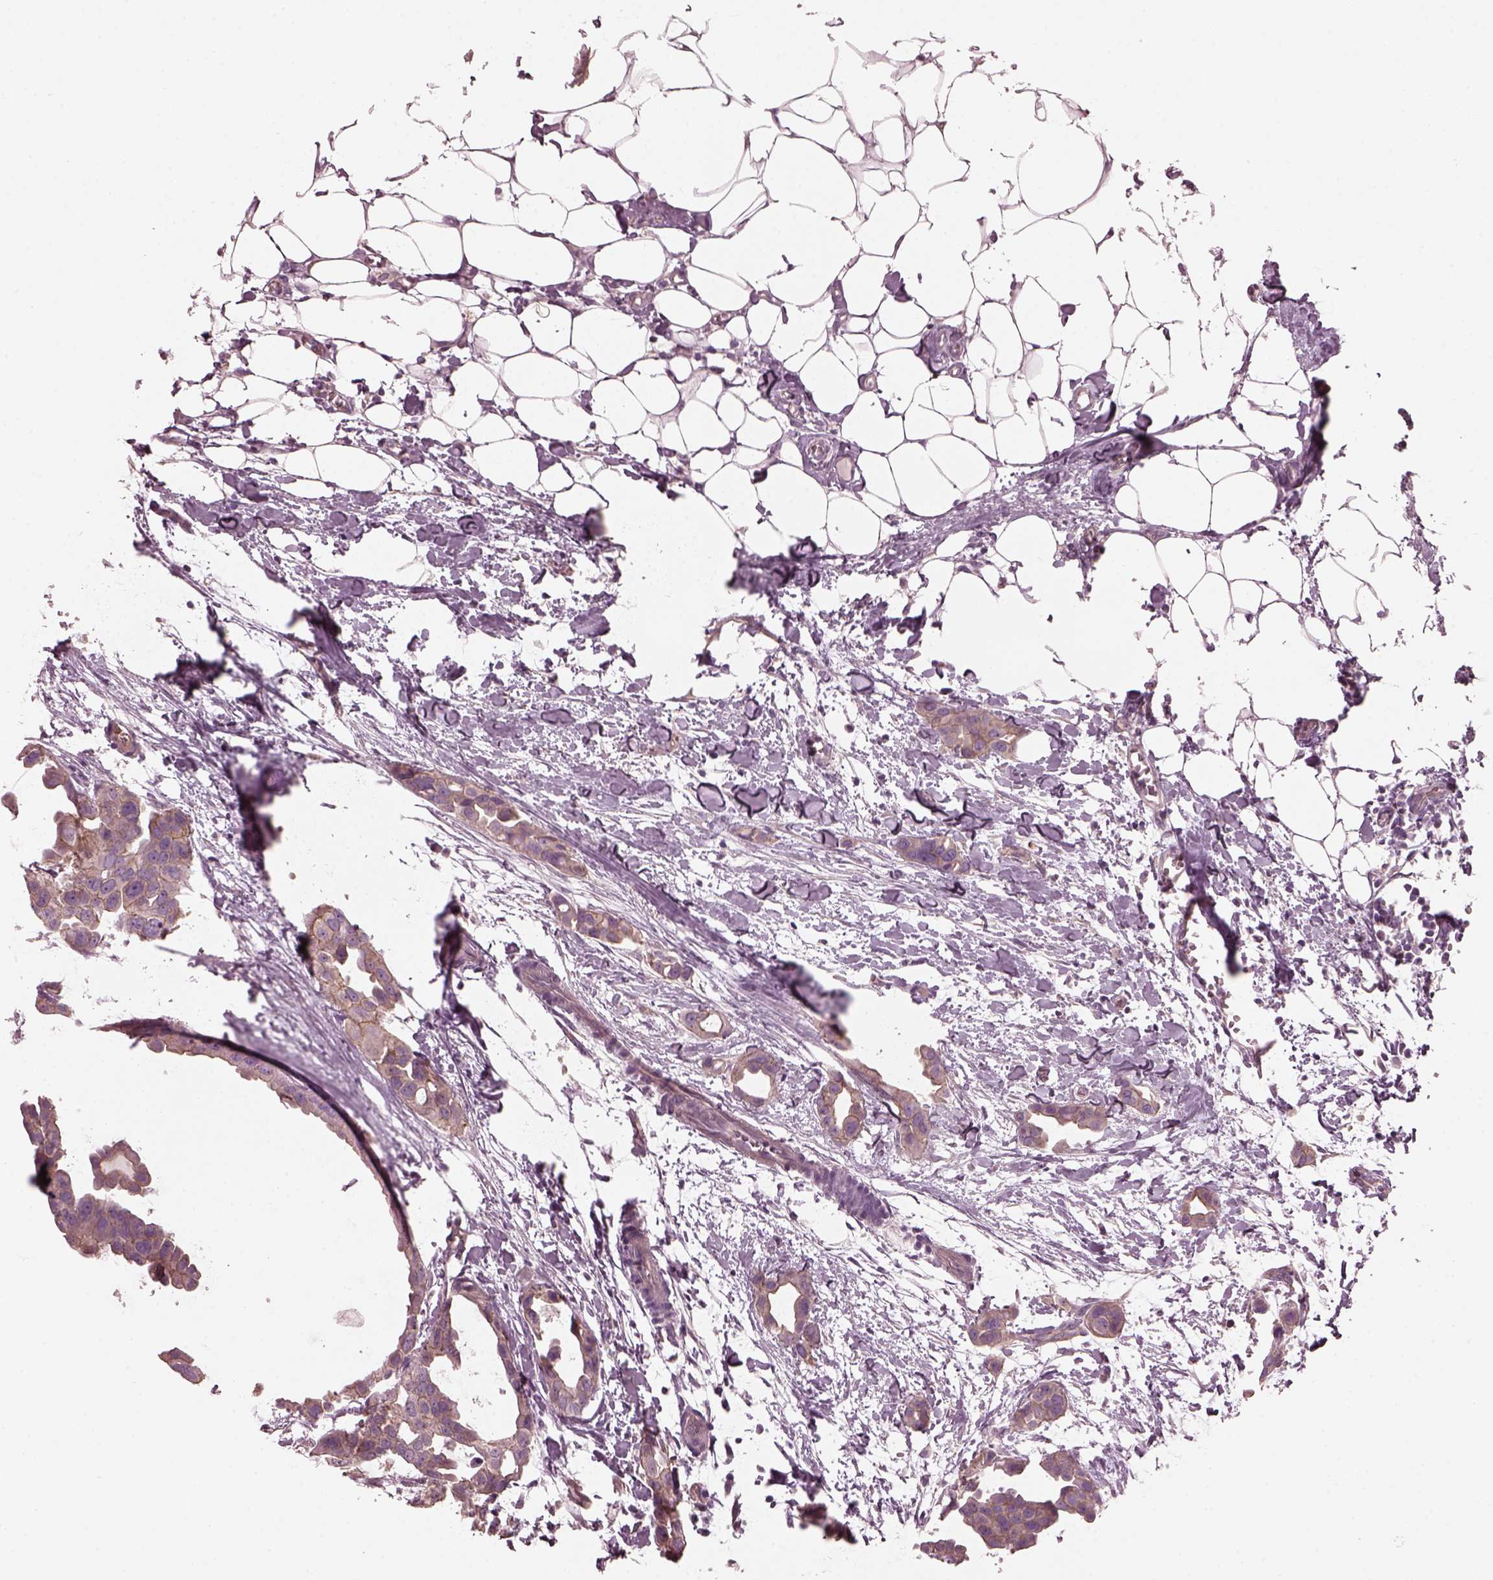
{"staining": {"intensity": "moderate", "quantity": ">75%", "location": "cytoplasmic/membranous"}, "tissue": "breast cancer", "cell_type": "Tumor cells", "image_type": "cancer", "snomed": [{"axis": "morphology", "description": "Duct carcinoma"}, {"axis": "topography", "description": "Breast"}], "caption": "This is an image of immunohistochemistry staining of invasive ductal carcinoma (breast), which shows moderate staining in the cytoplasmic/membranous of tumor cells.", "gene": "ODAD1", "patient": {"sex": "female", "age": 38}}